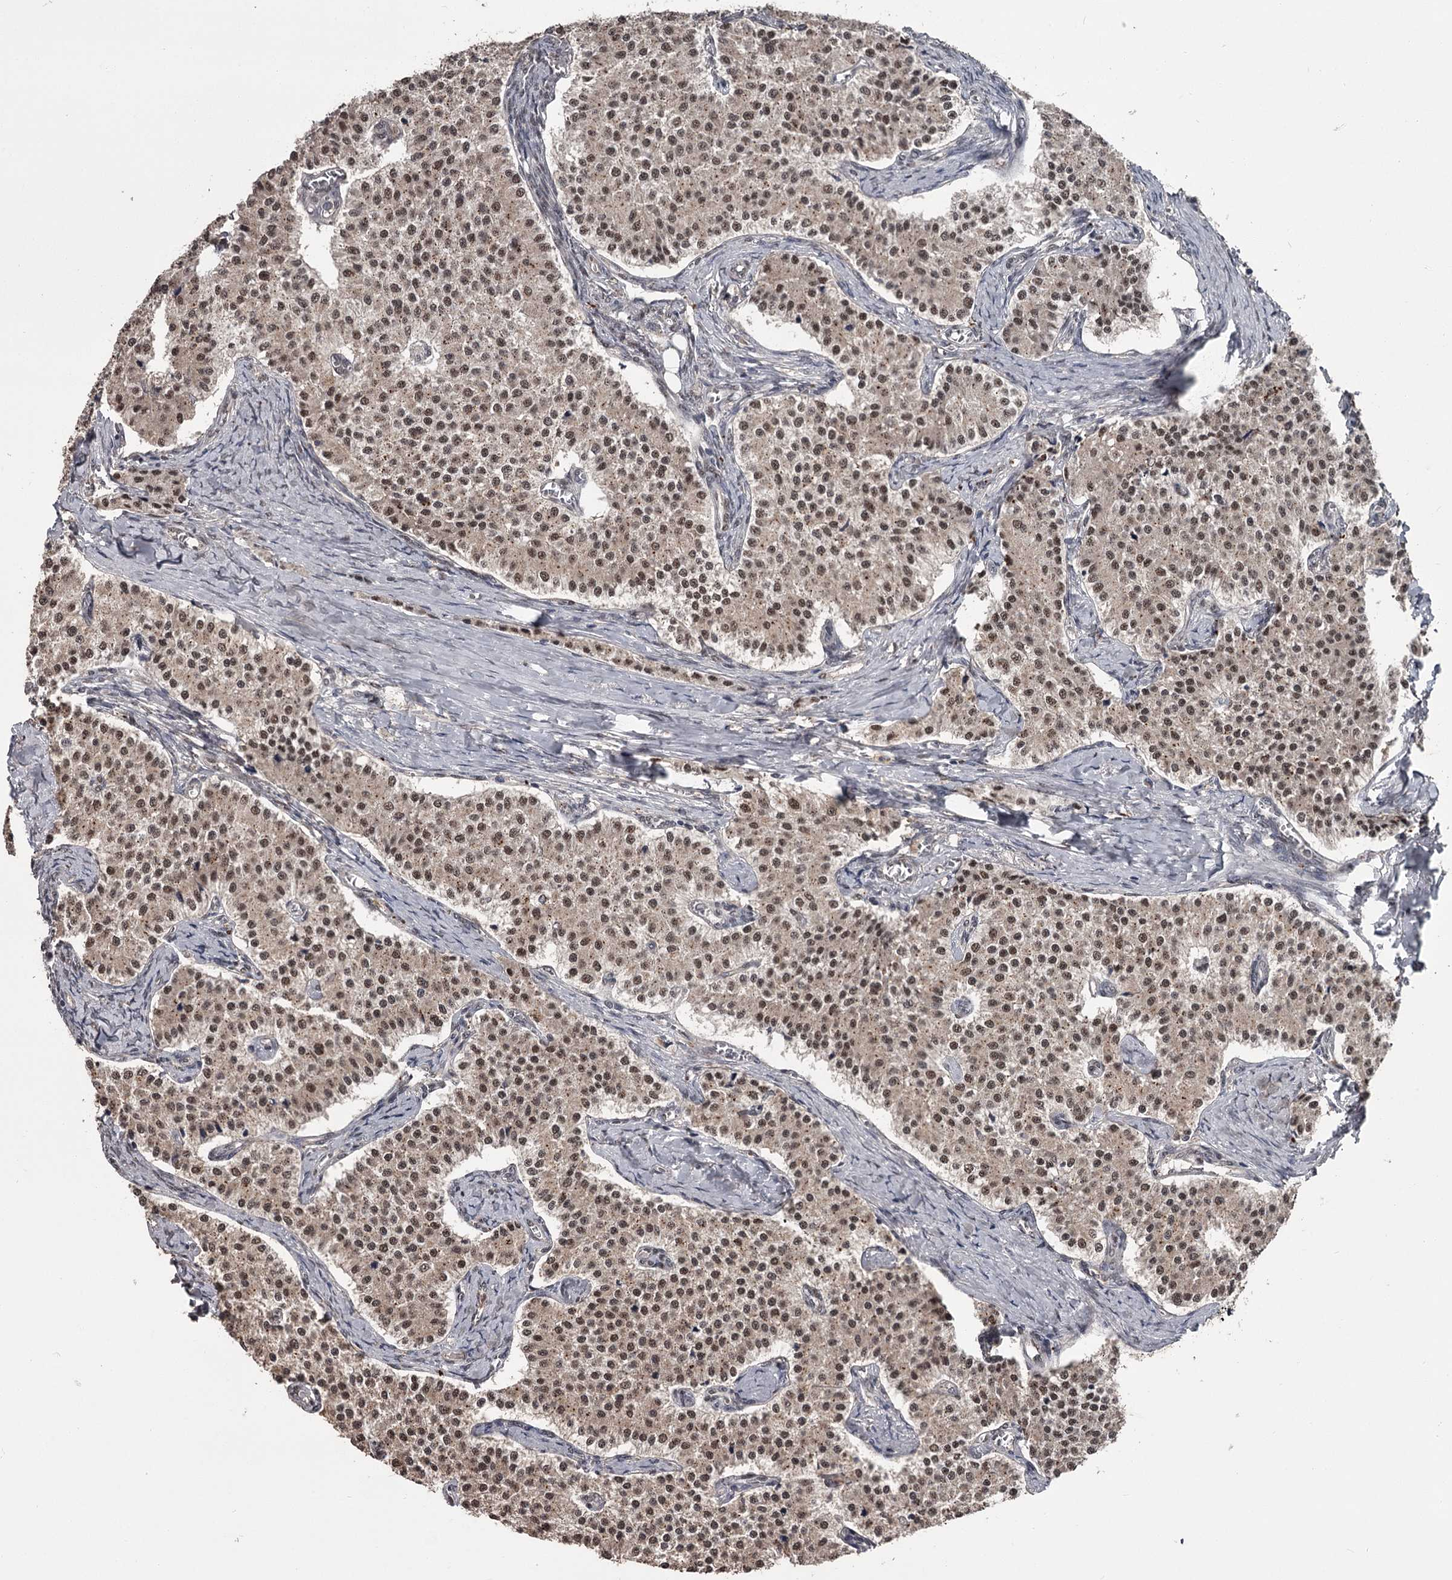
{"staining": {"intensity": "moderate", "quantity": ">75%", "location": "nuclear"}, "tissue": "carcinoid", "cell_type": "Tumor cells", "image_type": "cancer", "snomed": [{"axis": "morphology", "description": "Carcinoid, malignant, NOS"}, {"axis": "topography", "description": "Colon"}], "caption": "Immunohistochemical staining of human malignant carcinoid reveals medium levels of moderate nuclear protein staining in about >75% of tumor cells.", "gene": "PRPF40B", "patient": {"sex": "female", "age": 52}}